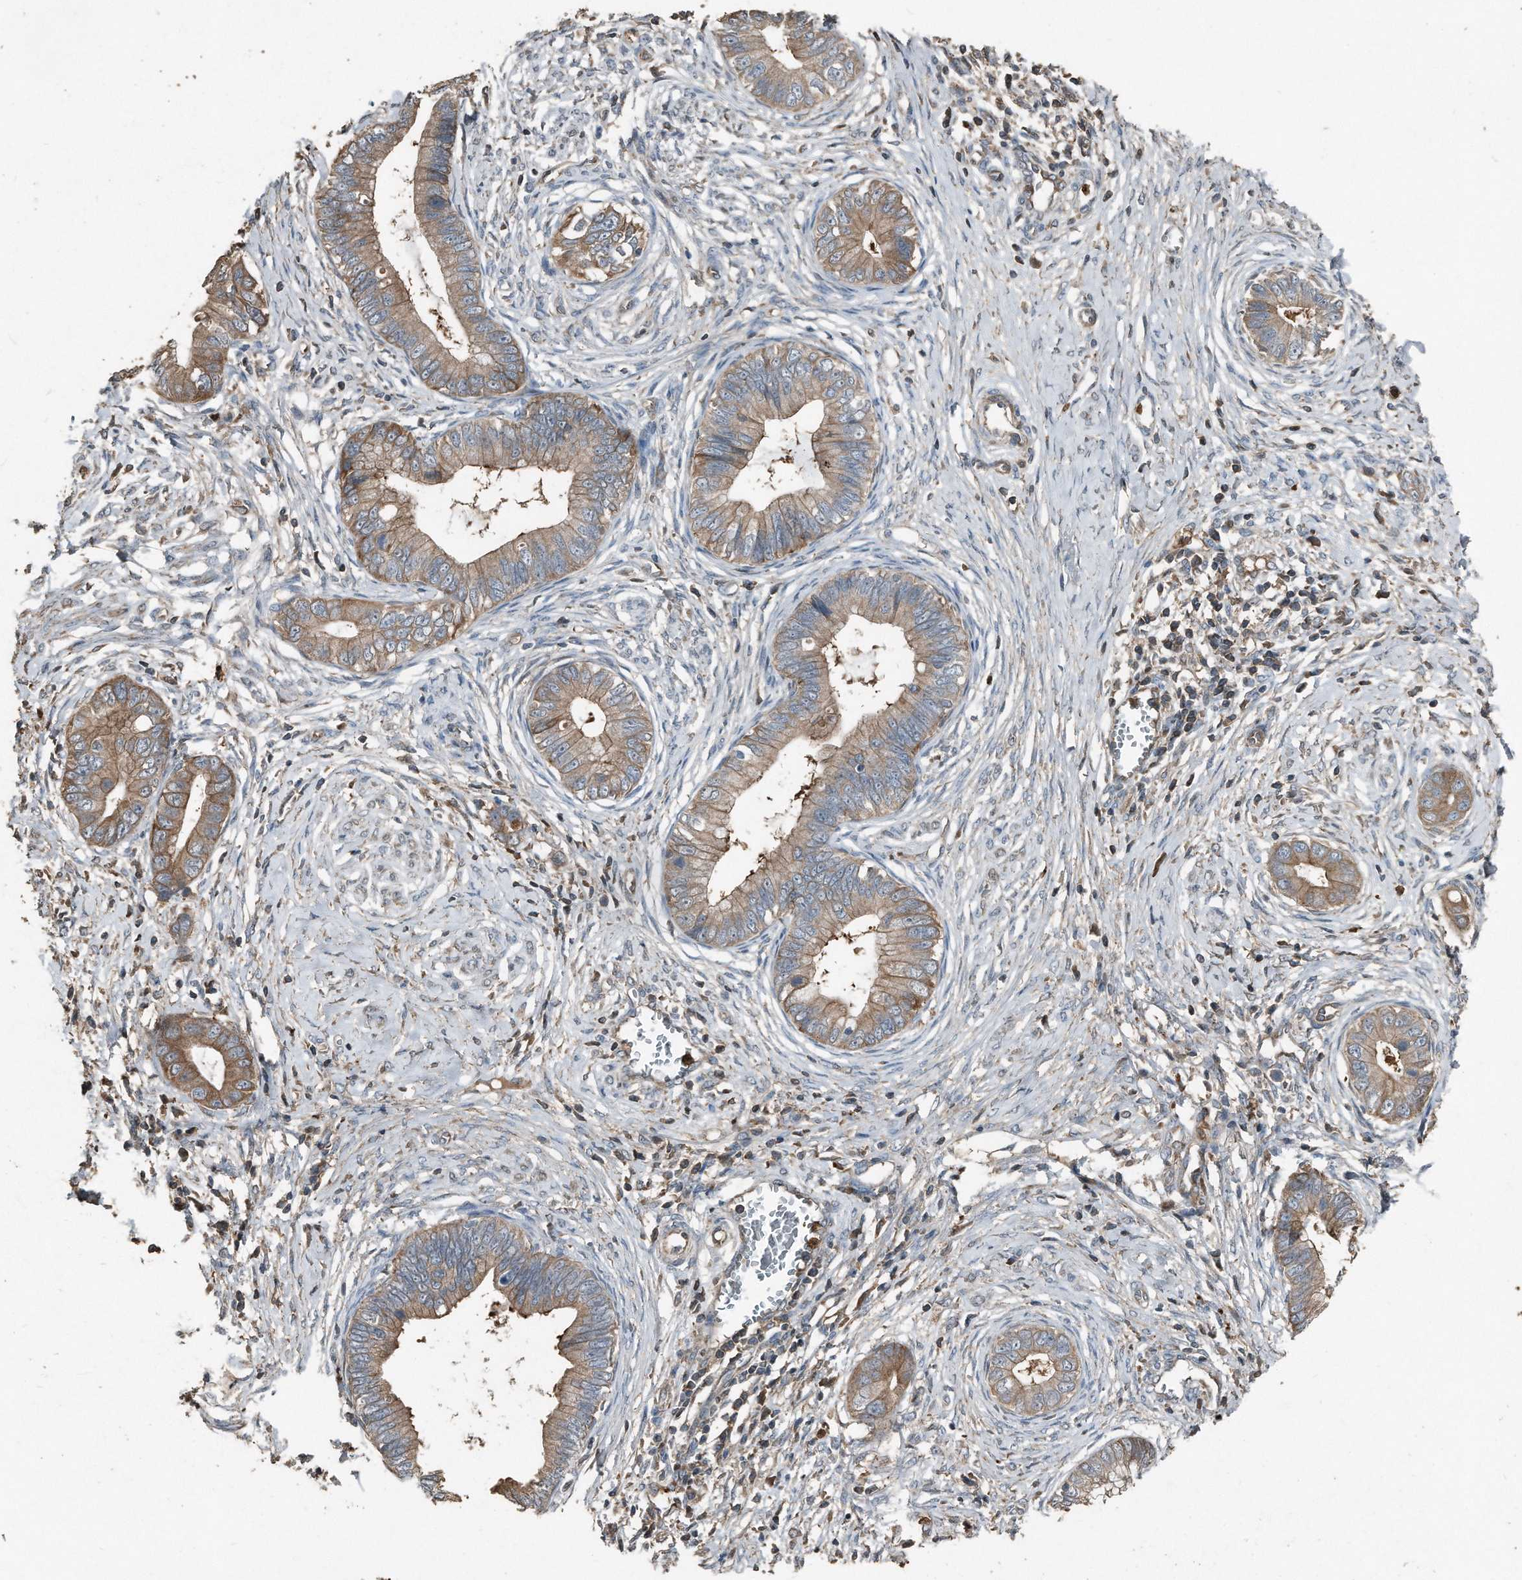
{"staining": {"intensity": "moderate", "quantity": ">75%", "location": "cytoplasmic/membranous"}, "tissue": "cervical cancer", "cell_type": "Tumor cells", "image_type": "cancer", "snomed": [{"axis": "morphology", "description": "Adenocarcinoma, NOS"}, {"axis": "topography", "description": "Cervix"}], "caption": "Moderate cytoplasmic/membranous expression is identified in approximately >75% of tumor cells in adenocarcinoma (cervical). The staining was performed using DAB to visualize the protein expression in brown, while the nuclei were stained in blue with hematoxylin (Magnification: 20x).", "gene": "C9", "patient": {"sex": "female", "age": 44}}